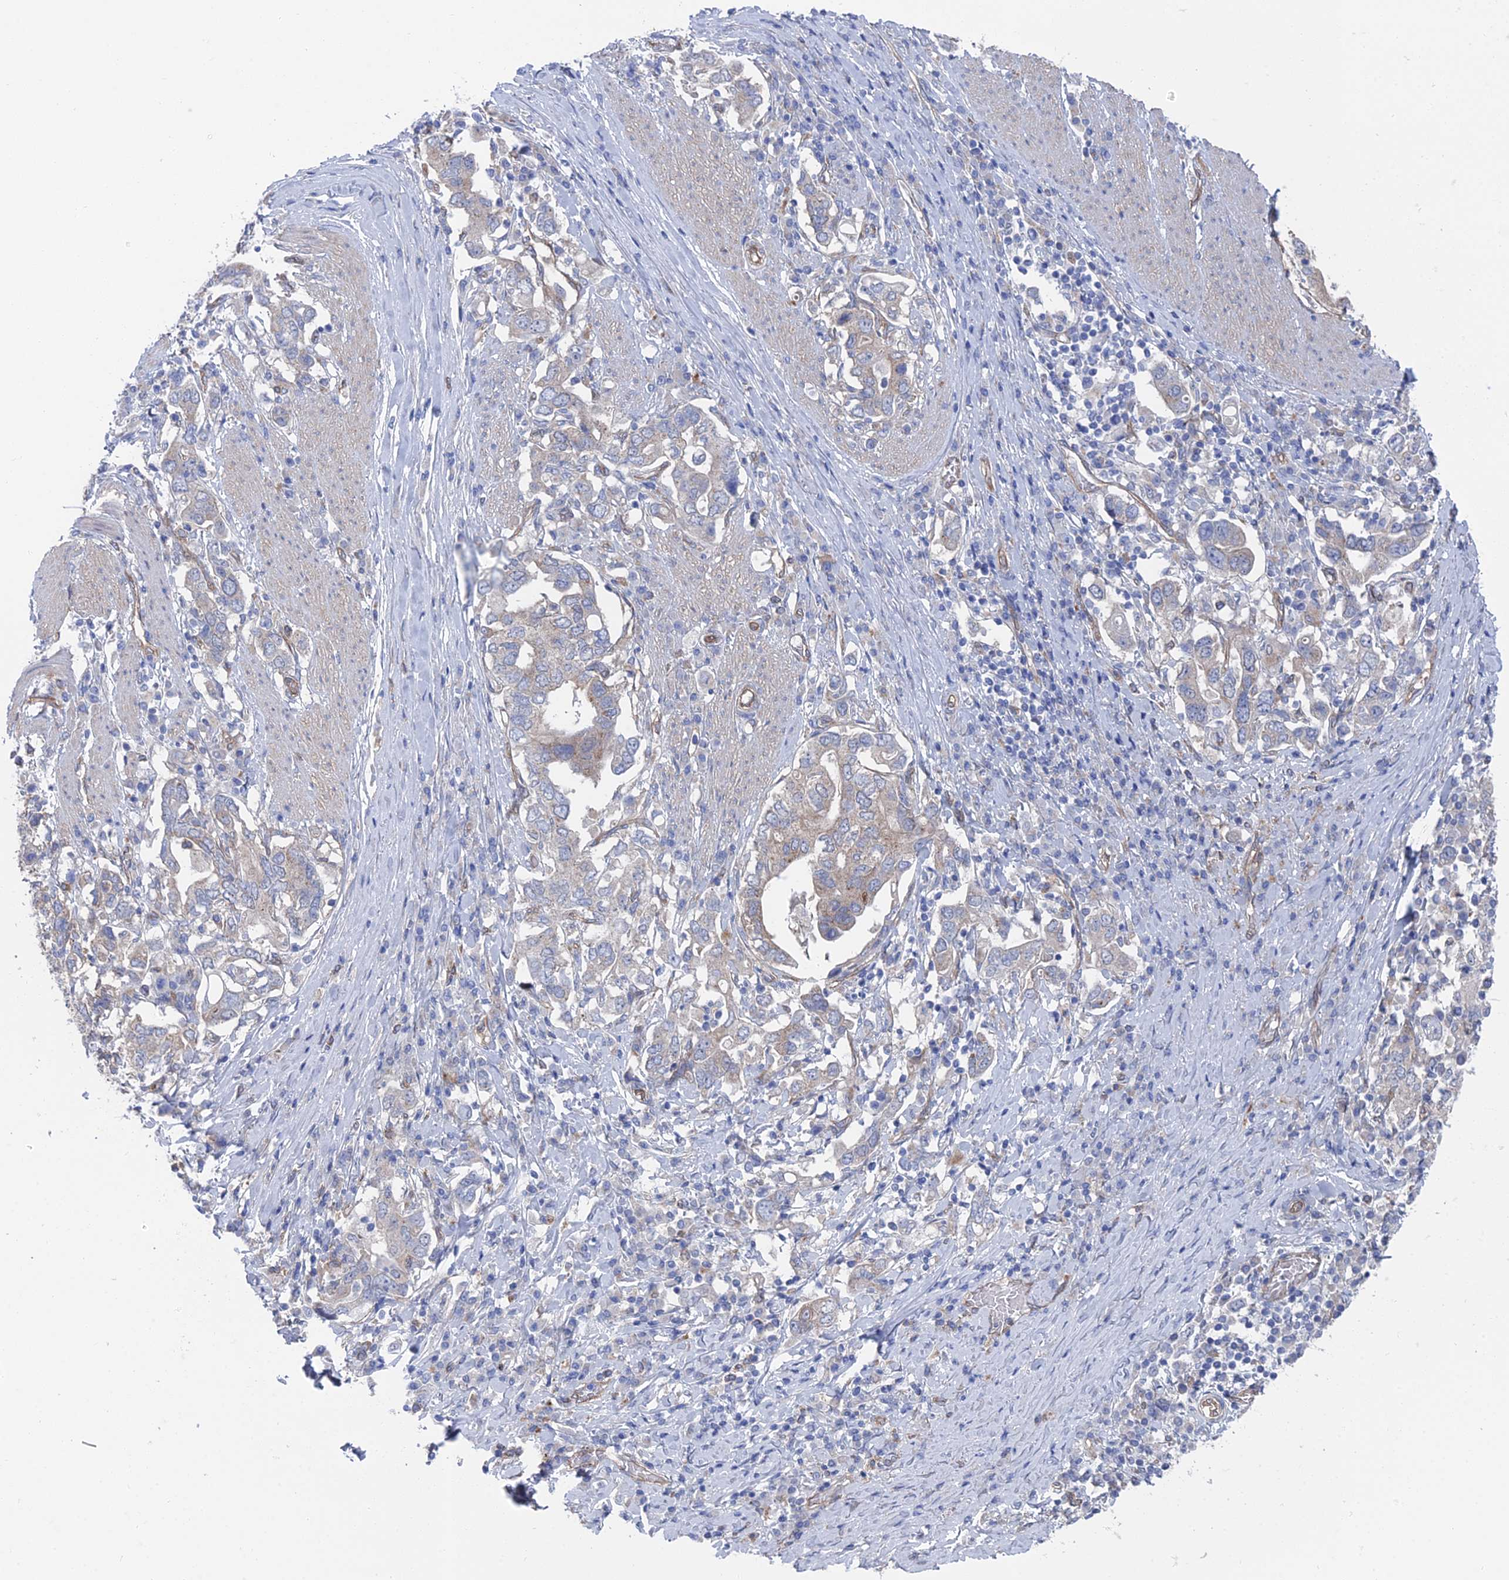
{"staining": {"intensity": "weak", "quantity": "<25%", "location": "cytoplasmic/membranous"}, "tissue": "stomach cancer", "cell_type": "Tumor cells", "image_type": "cancer", "snomed": [{"axis": "morphology", "description": "Adenocarcinoma, NOS"}, {"axis": "topography", "description": "Stomach, upper"}, {"axis": "topography", "description": "Stomach"}], "caption": "Immunohistochemical staining of stomach adenocarcinoma reveals no significant positivity in tumor cells.", "gene": "ARAP3", "patient": {"sex": "male", "age": 62}}